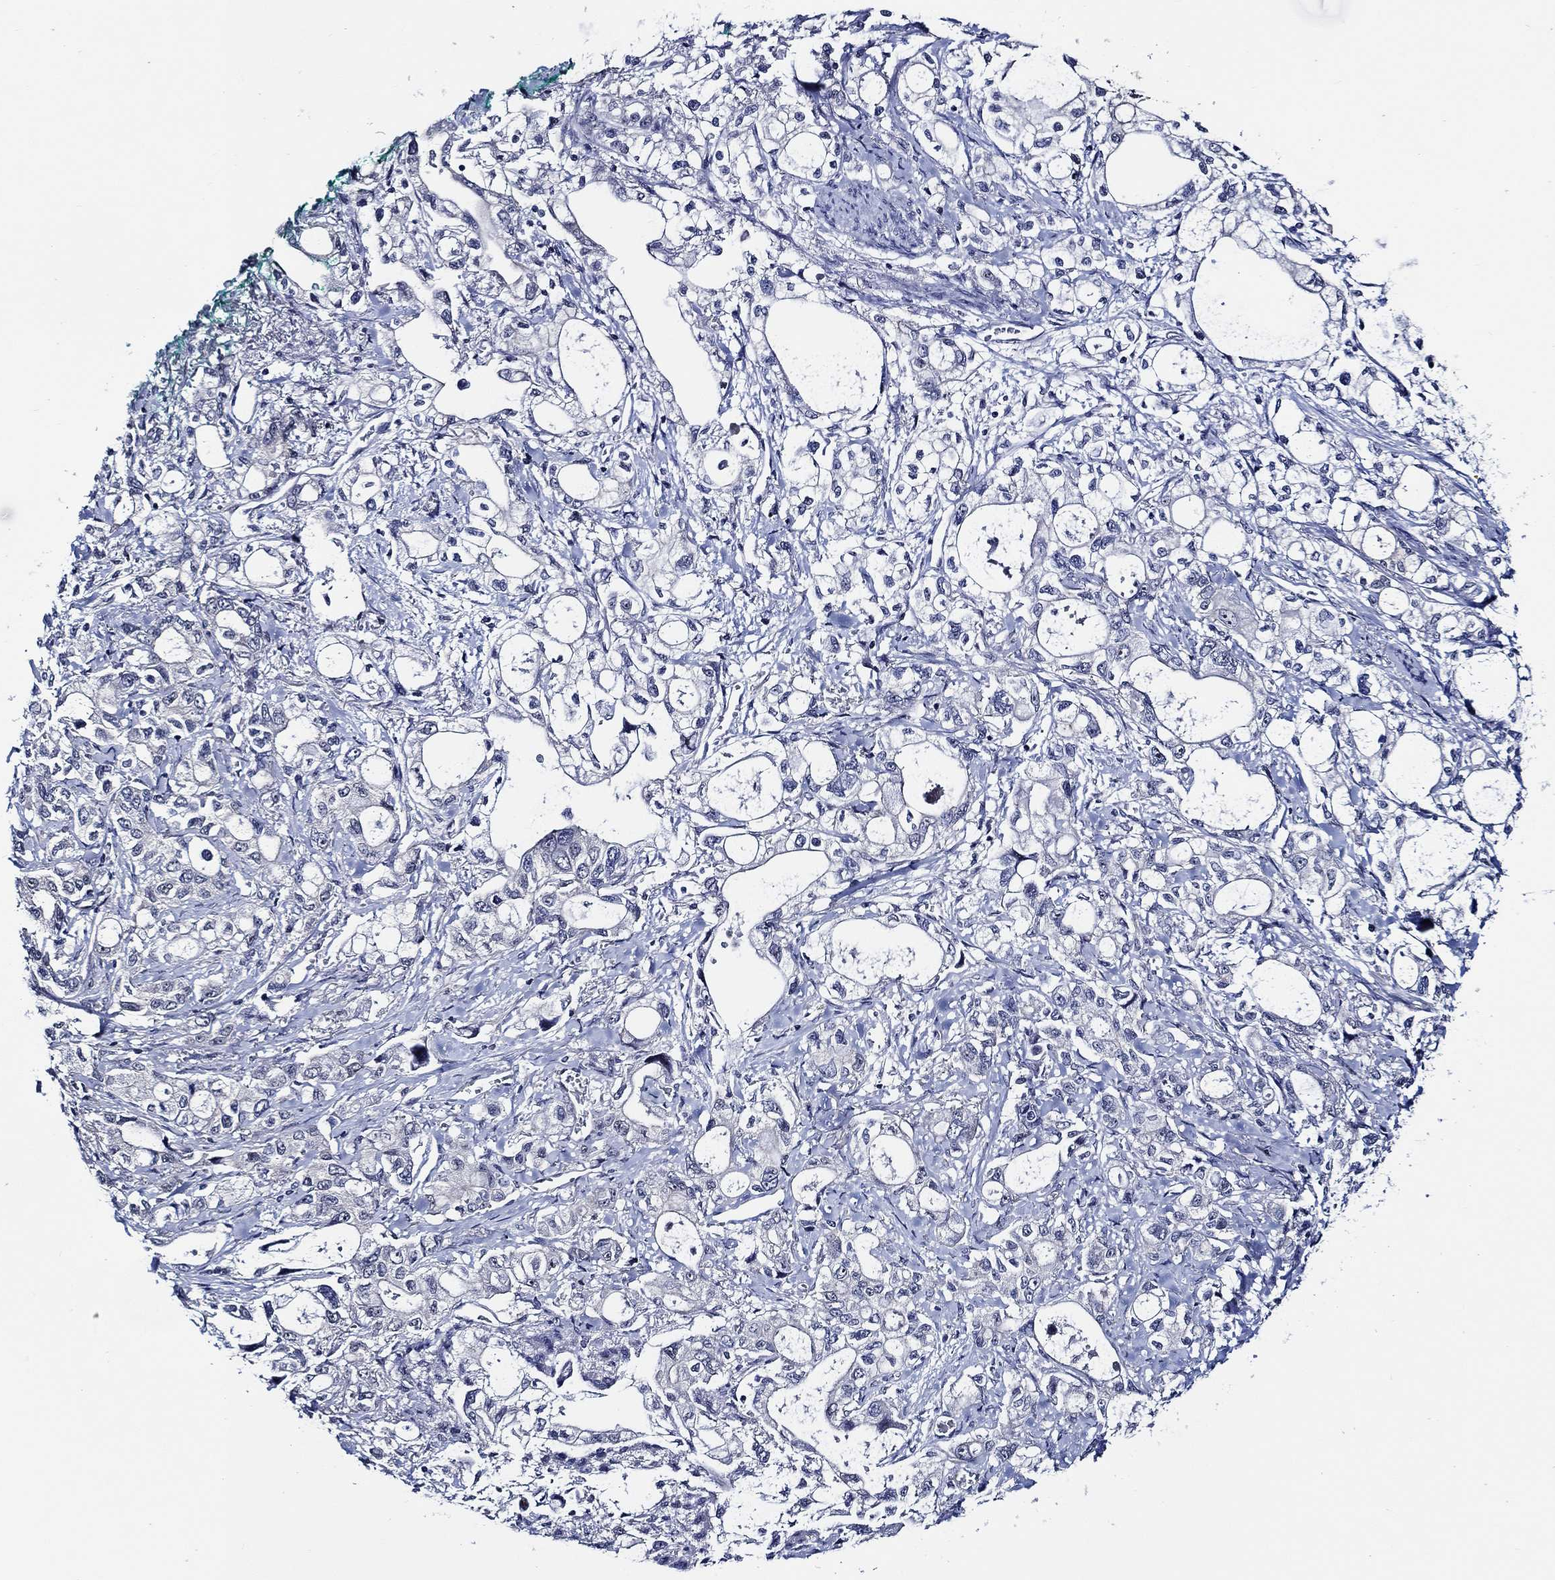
{"staining": {"intensity": "negative", "quantity": "none", "location": "none"}, "tissue": "stomach cancer", "cell_type": "Tumor cells", "image_type": "cancer", "snomed": [{"axis": "morphology", "description": "Adenocarcinoma, NOS"}, {"axis": "topography", "description": "Stomach"}], "caption": "IHC of stomach cancer (adenocarcinoma) shows no positivity in tumor cells.", "gene": "C8orf48", "patient": {"sex": "male", "age": 63}}